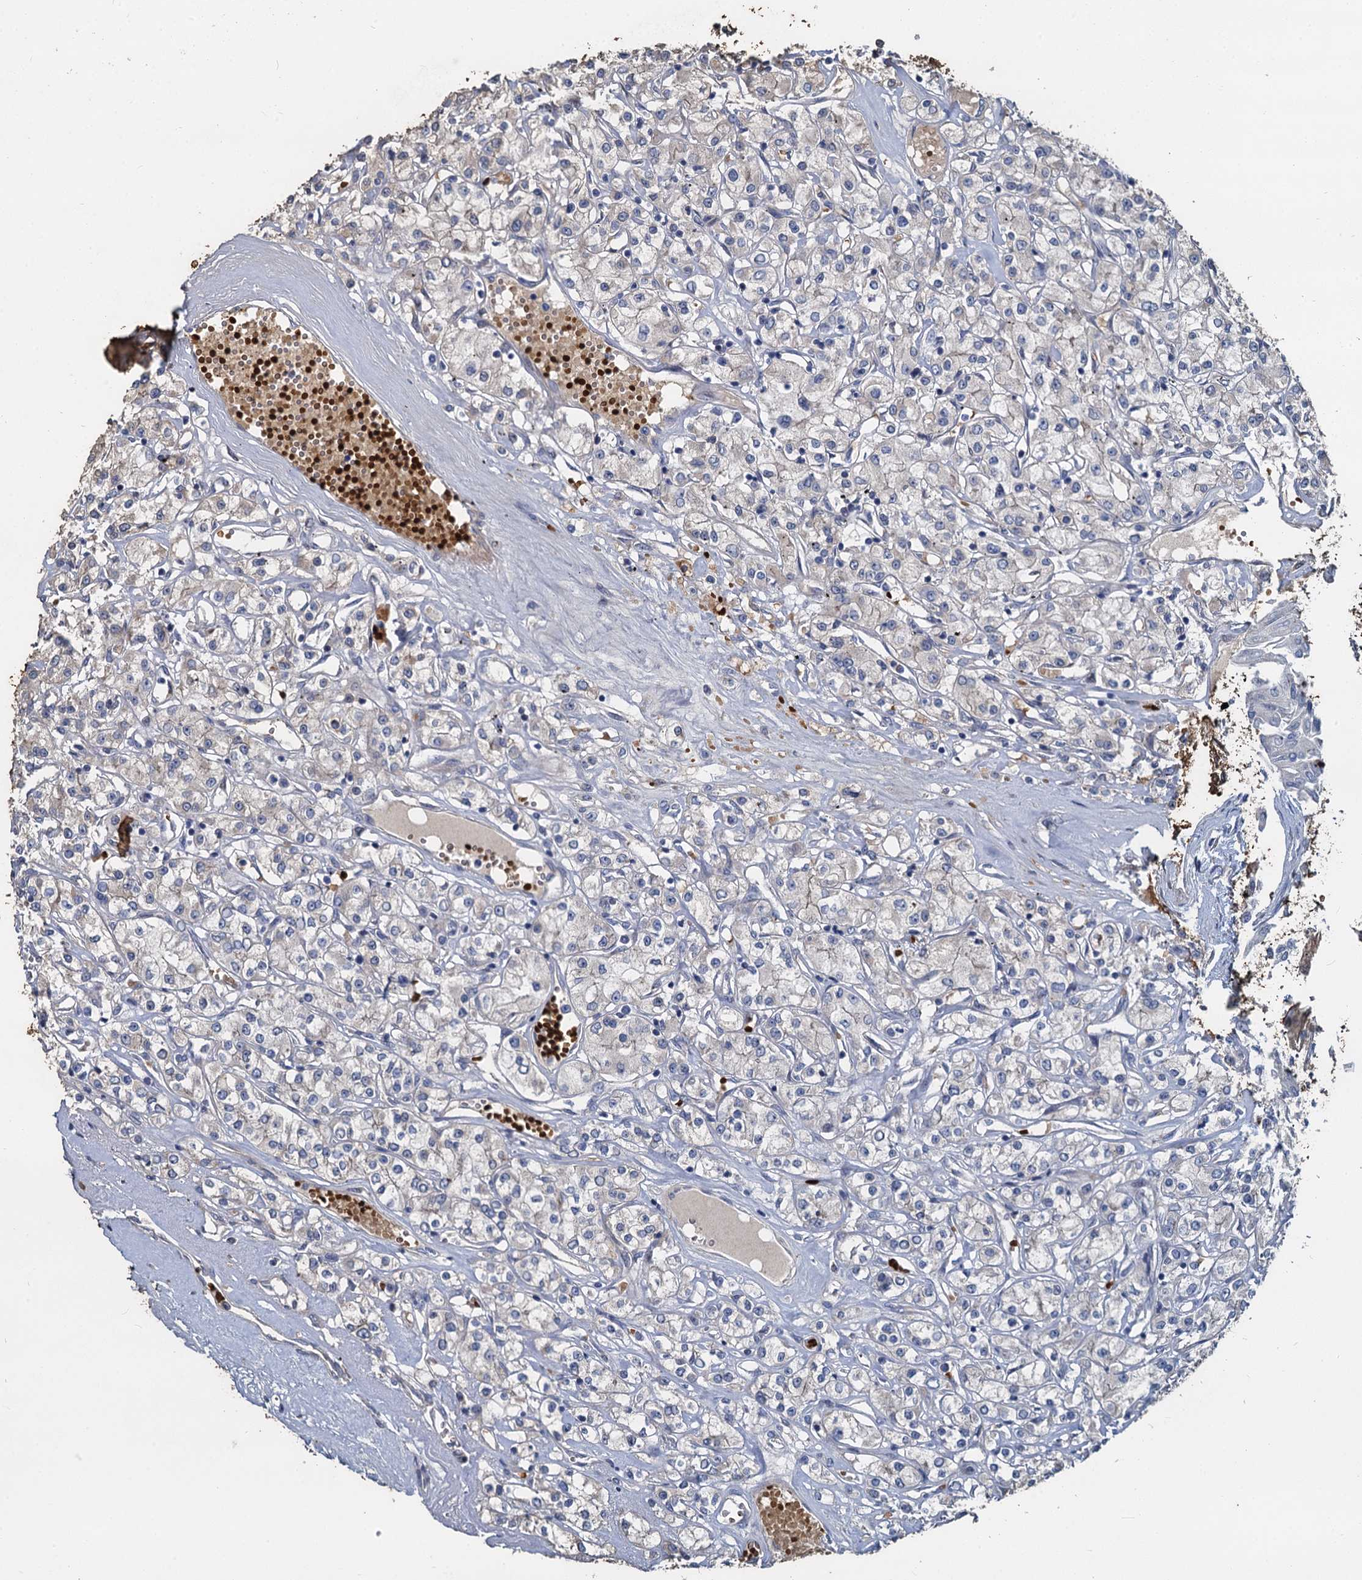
{"staining": {"intensity": "negative", "quantity": "none", "location": "none"}, "tissue": "renal cancer", "cell_type": "Tumor cells", "image_type": "cancer", "snomed": [{"axis": "morphology", "description": "Adenocarcinoma, NOS"}, {"axis": "topography", "description": "Kidney"}], "caption": "Tumor cells show no significant positivity in renal adenocarcinoma.", "gene": "TCTN2", "patient": {"sex": "female", "age": 59}}